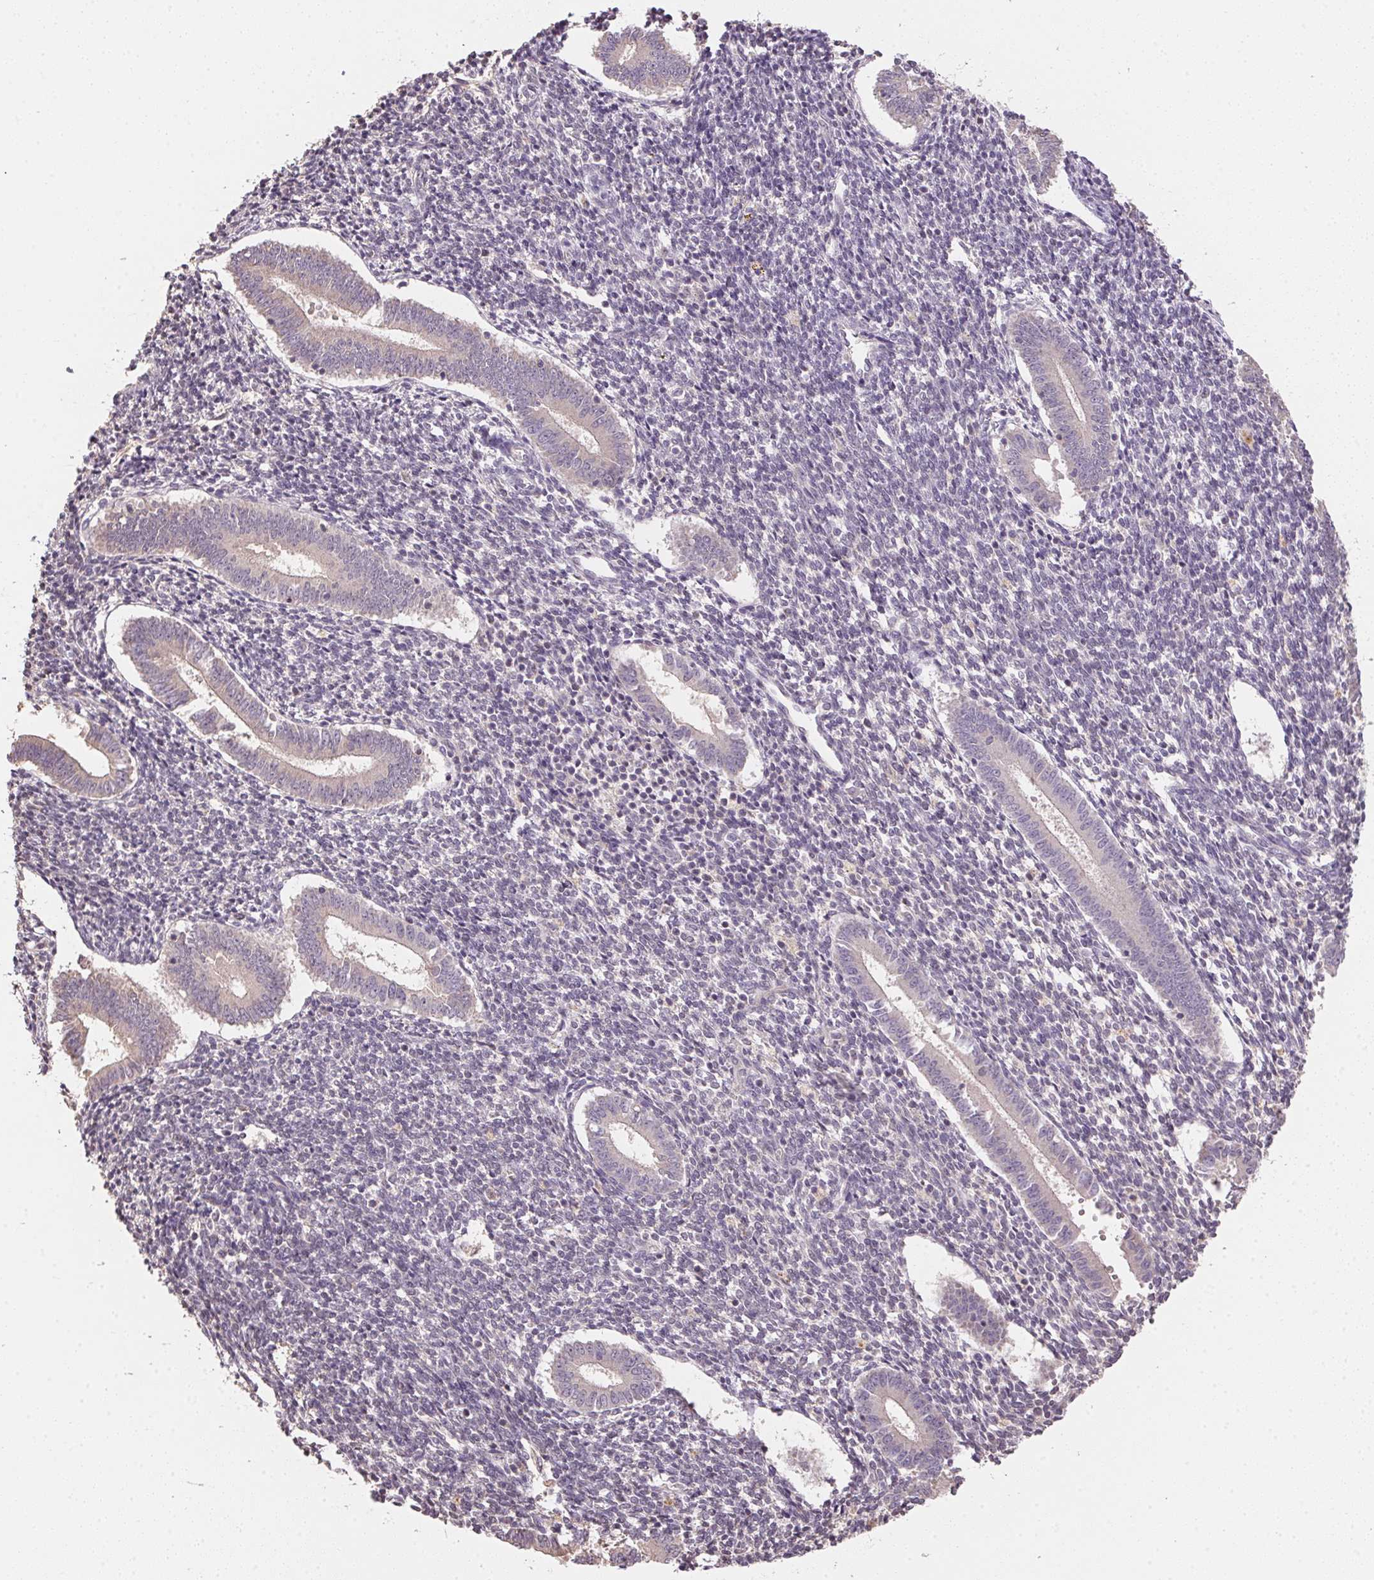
{"staining": {"intensity": "negative", "quantity": "none", "location": "none"}, "tissue": "endometrium", "cell_type": "Cells in endometrial stroma", "image_type": "normal", "snomed": [{"axis": "morphology", "description": "Normal tissue, NOS"}, {"axis": "topography", "description": "Endometrium"}], "caption": "High power microscopy micrograph of an IHC micrograph of normal endometrium, revealing no significant expression in cells in endometrial stroma. (Stains: DAB (3,3'-diaminobenzidine) immunohistochemistry with hematoxylin counter stain, Microscopy: brightfield microscopy at high magnification).", "gene": "ALDH8A1", "patient": {"sex": "female", "age": 25}}